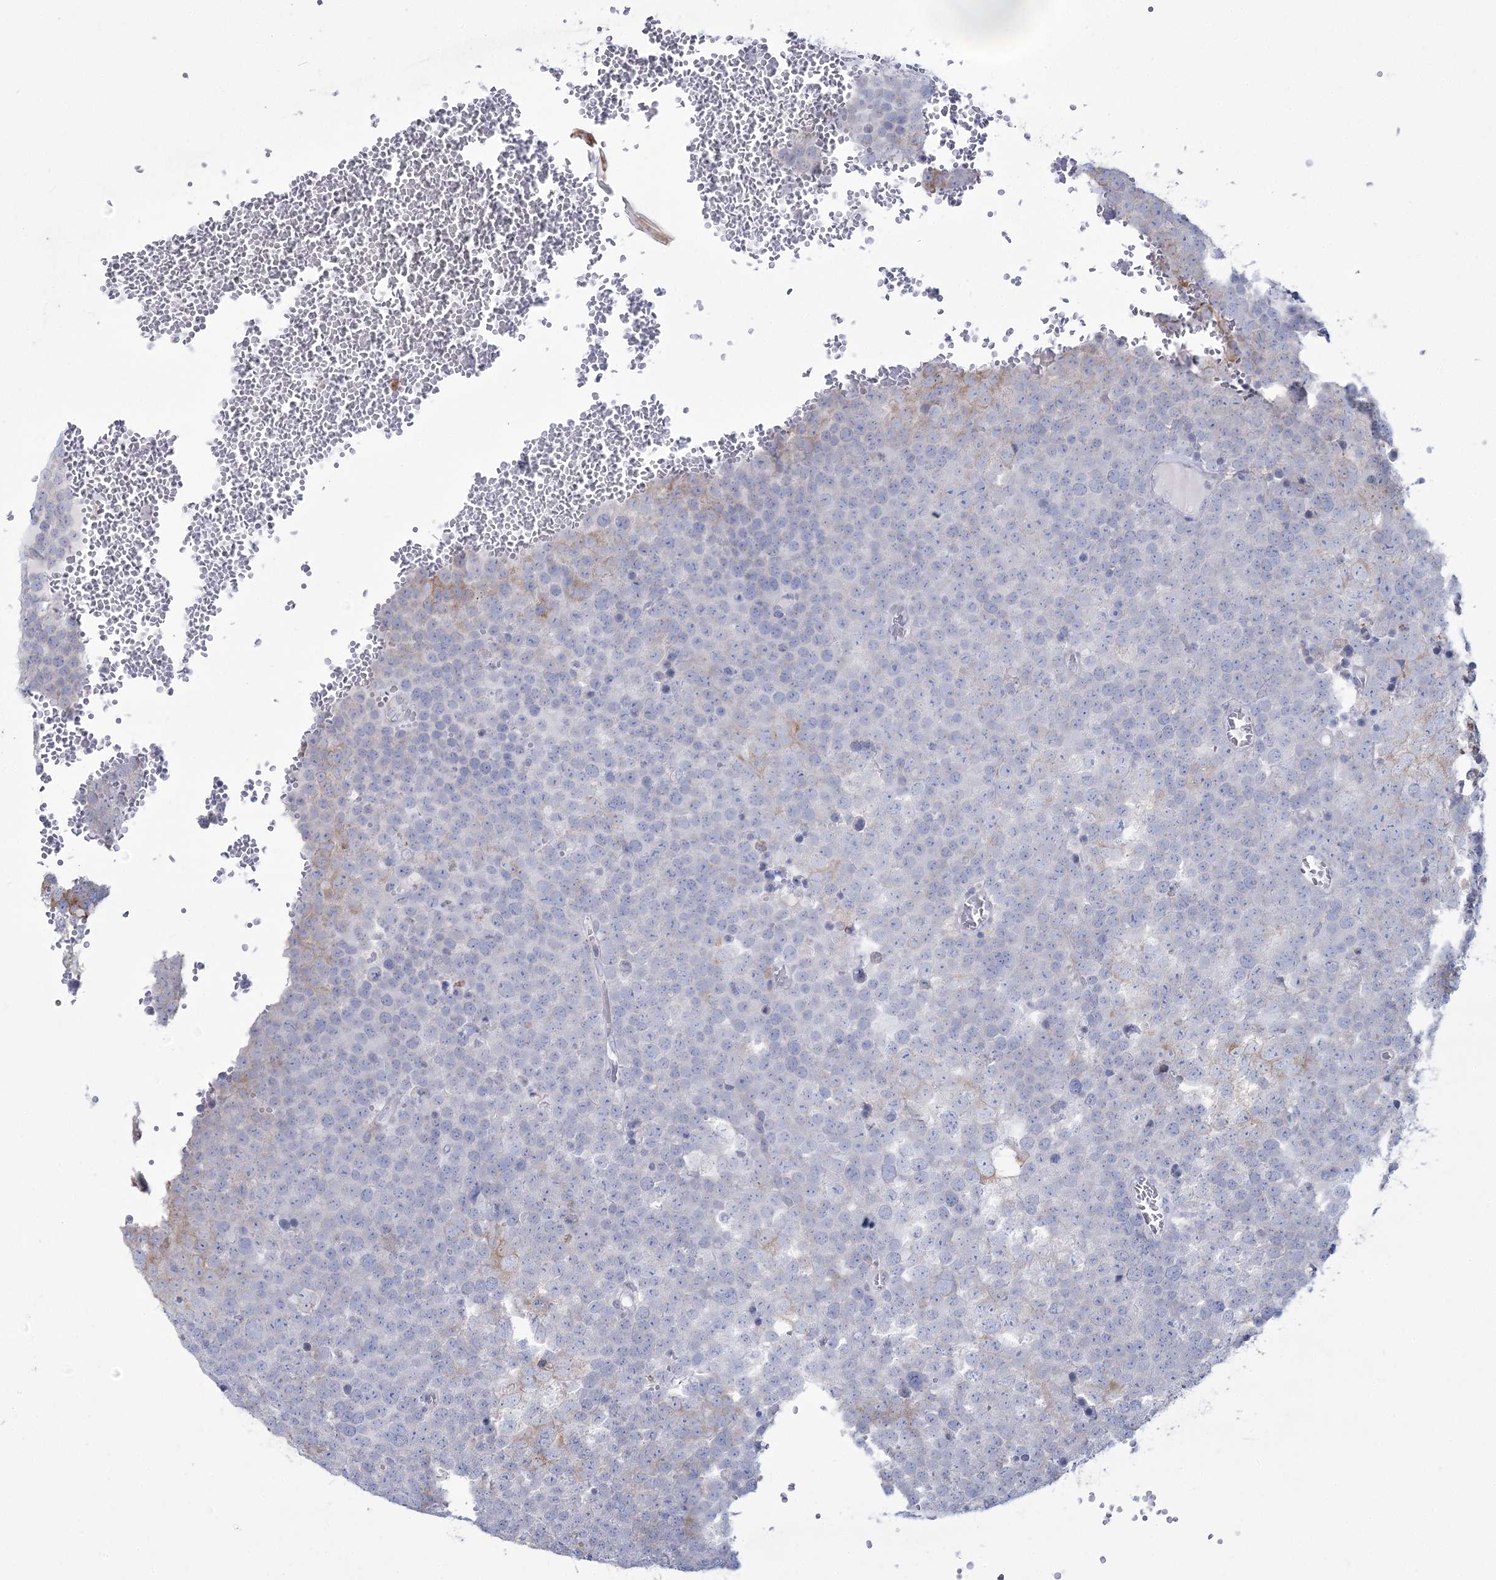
{"staining": {"intensity": "weak", "quantity": "<25%", "location": "cytoplasmic/membranous"}, "tissue": "testis cancer", "cell_type": "Tumor cells", "image_type": "cancer", "snomed": [{"axis": "morphology", "description": "Seminoma, NOS"}, {"axis": "topography", "description": "Testis"}], "caption": "There is no significant staining in tumor cells of testis cancer.", "gene": "NIPAL4", "patient": {"sex": "male", "age": 71}}